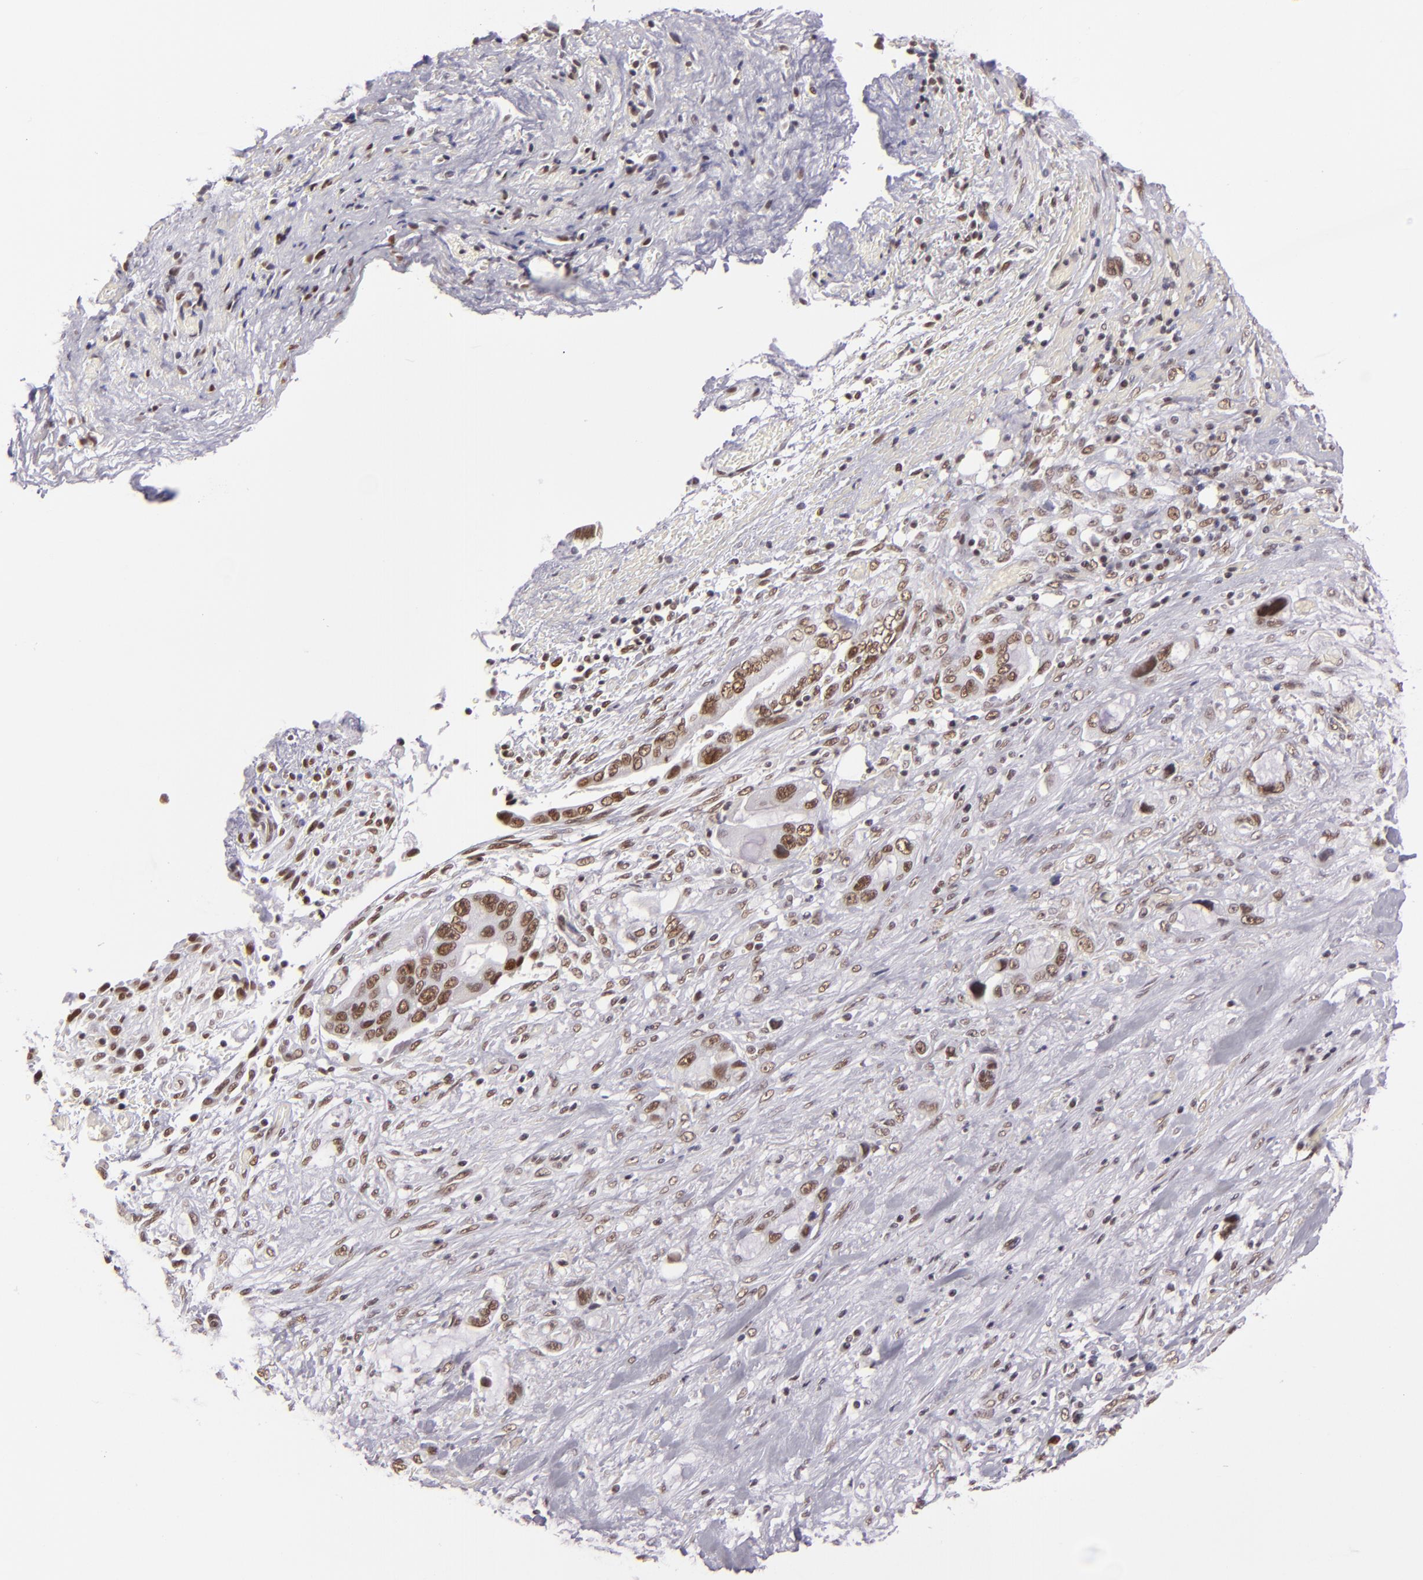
{"staining": {"intensity": "moderate", "quantity": ">75%", "location": "nuclear"}, "tissue": "pancreatic cancer", "cell_type": "Tumor cells", "image_type": "cancer", "snomed": [{"axis": "morphology", "description": "Adenocarcinoma, NOS"}, {"axis": "topography", "description": "Pancreas"}, {"axis": "topography", "description": "Stomach, upper"}], "caption": "Pancreatic adenocarcinoma tissue exhibits moderate nuclear positivity in about >75% of tumor cells, visualized by immunohistochemistry.", "gene": "BRD8", "patient": {"sex": "male", "age": 77}}